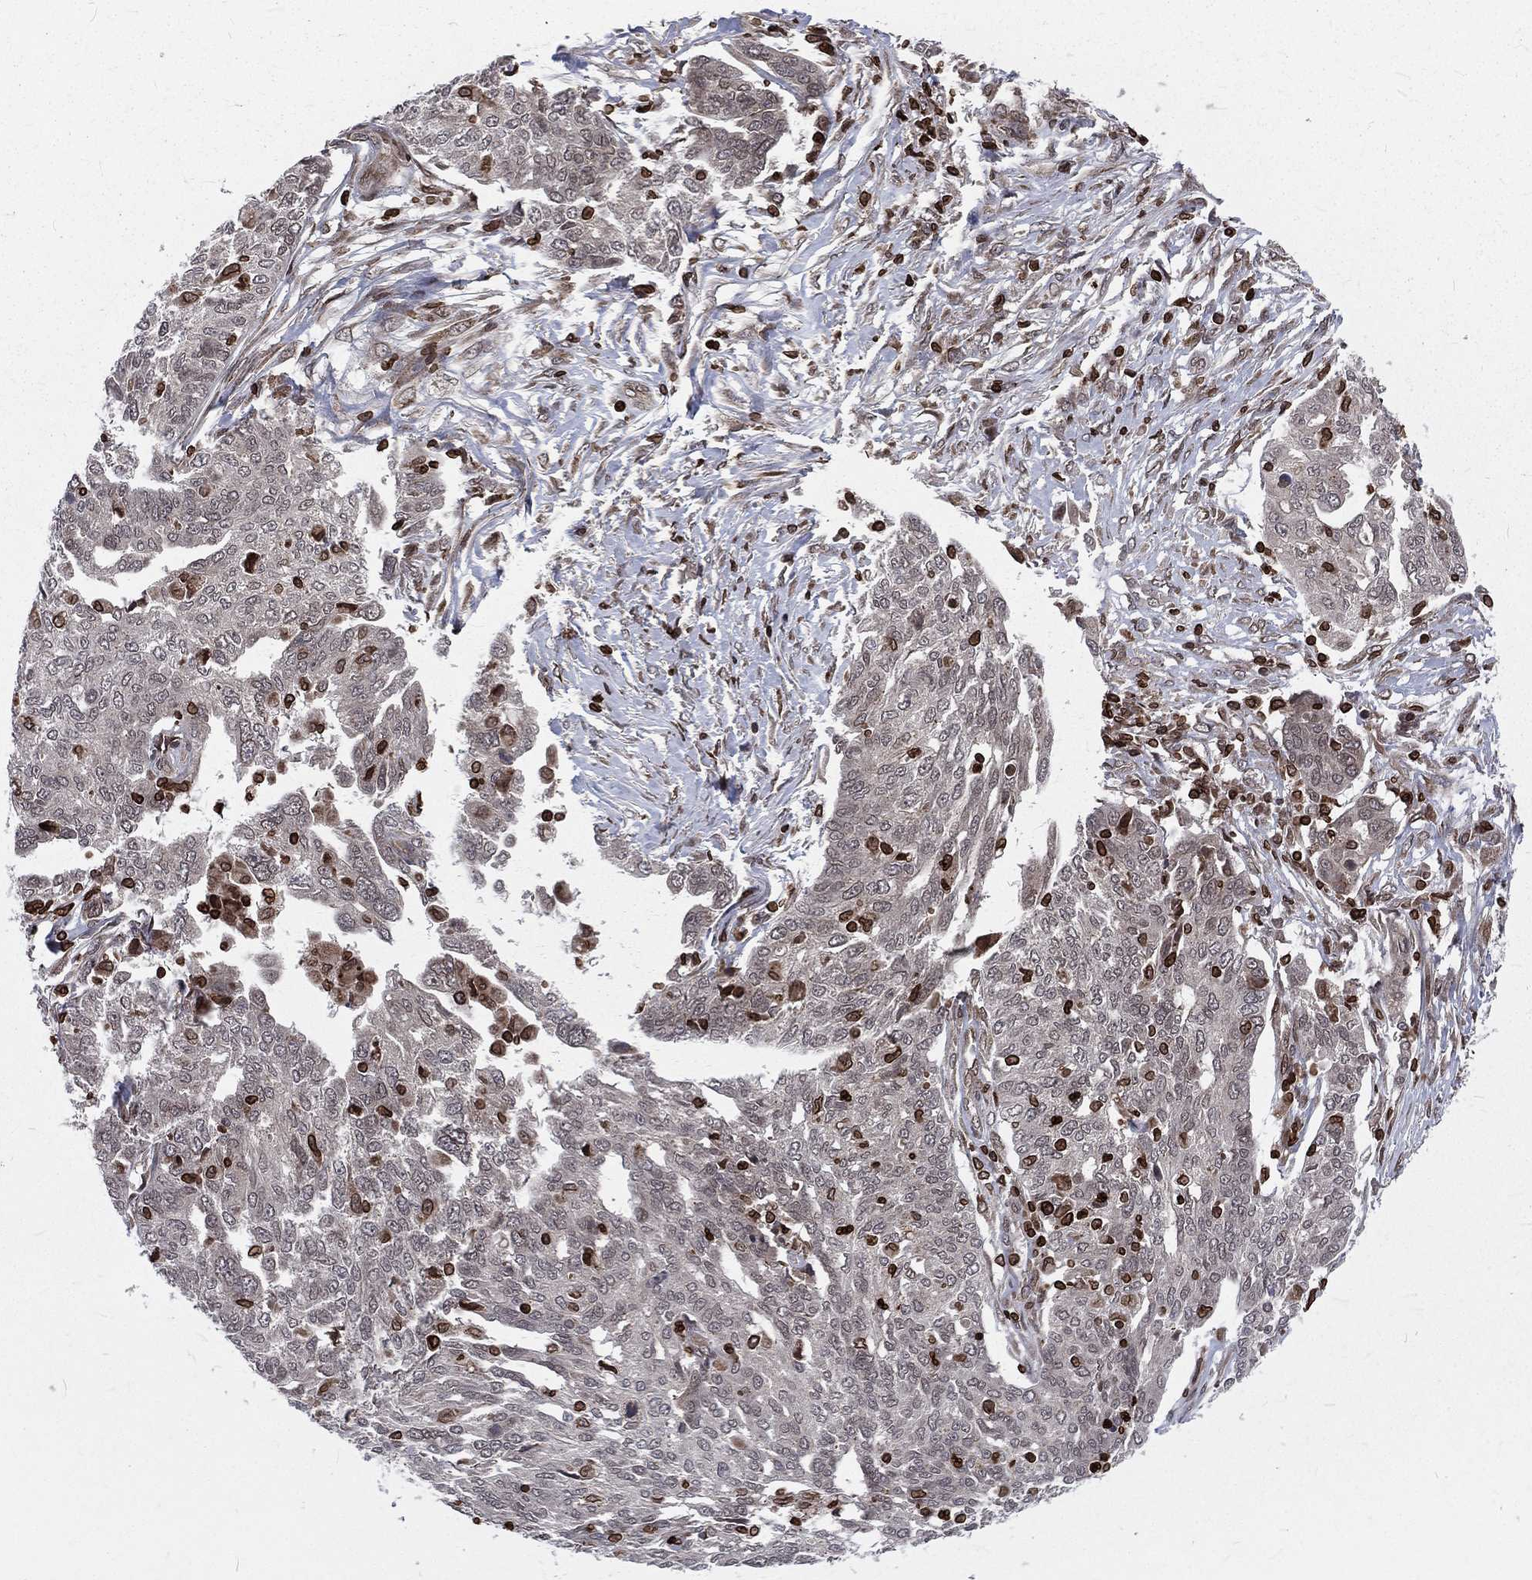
{"staining": {"intensity": "negative", "quantity": "none", "location": "none"}, "tissue": "ovarian cancer", "cell_type": "Tumor cells", "image_type": "cancer", "snomed": [{"axis": "morphology", "description": "Cystadenocarcinoma, serous, NOS"}, {"axis": "topography", "description": "Ovary"}], "caption": "IHC histopathology image of neoplastic tissue: serous cystadenocarcinoma (ovarian) stained with DAB exhibits no significant protein staining in tumor cells.", "gene": "LBR", "patient": {"sex": "female", "age": 67}}